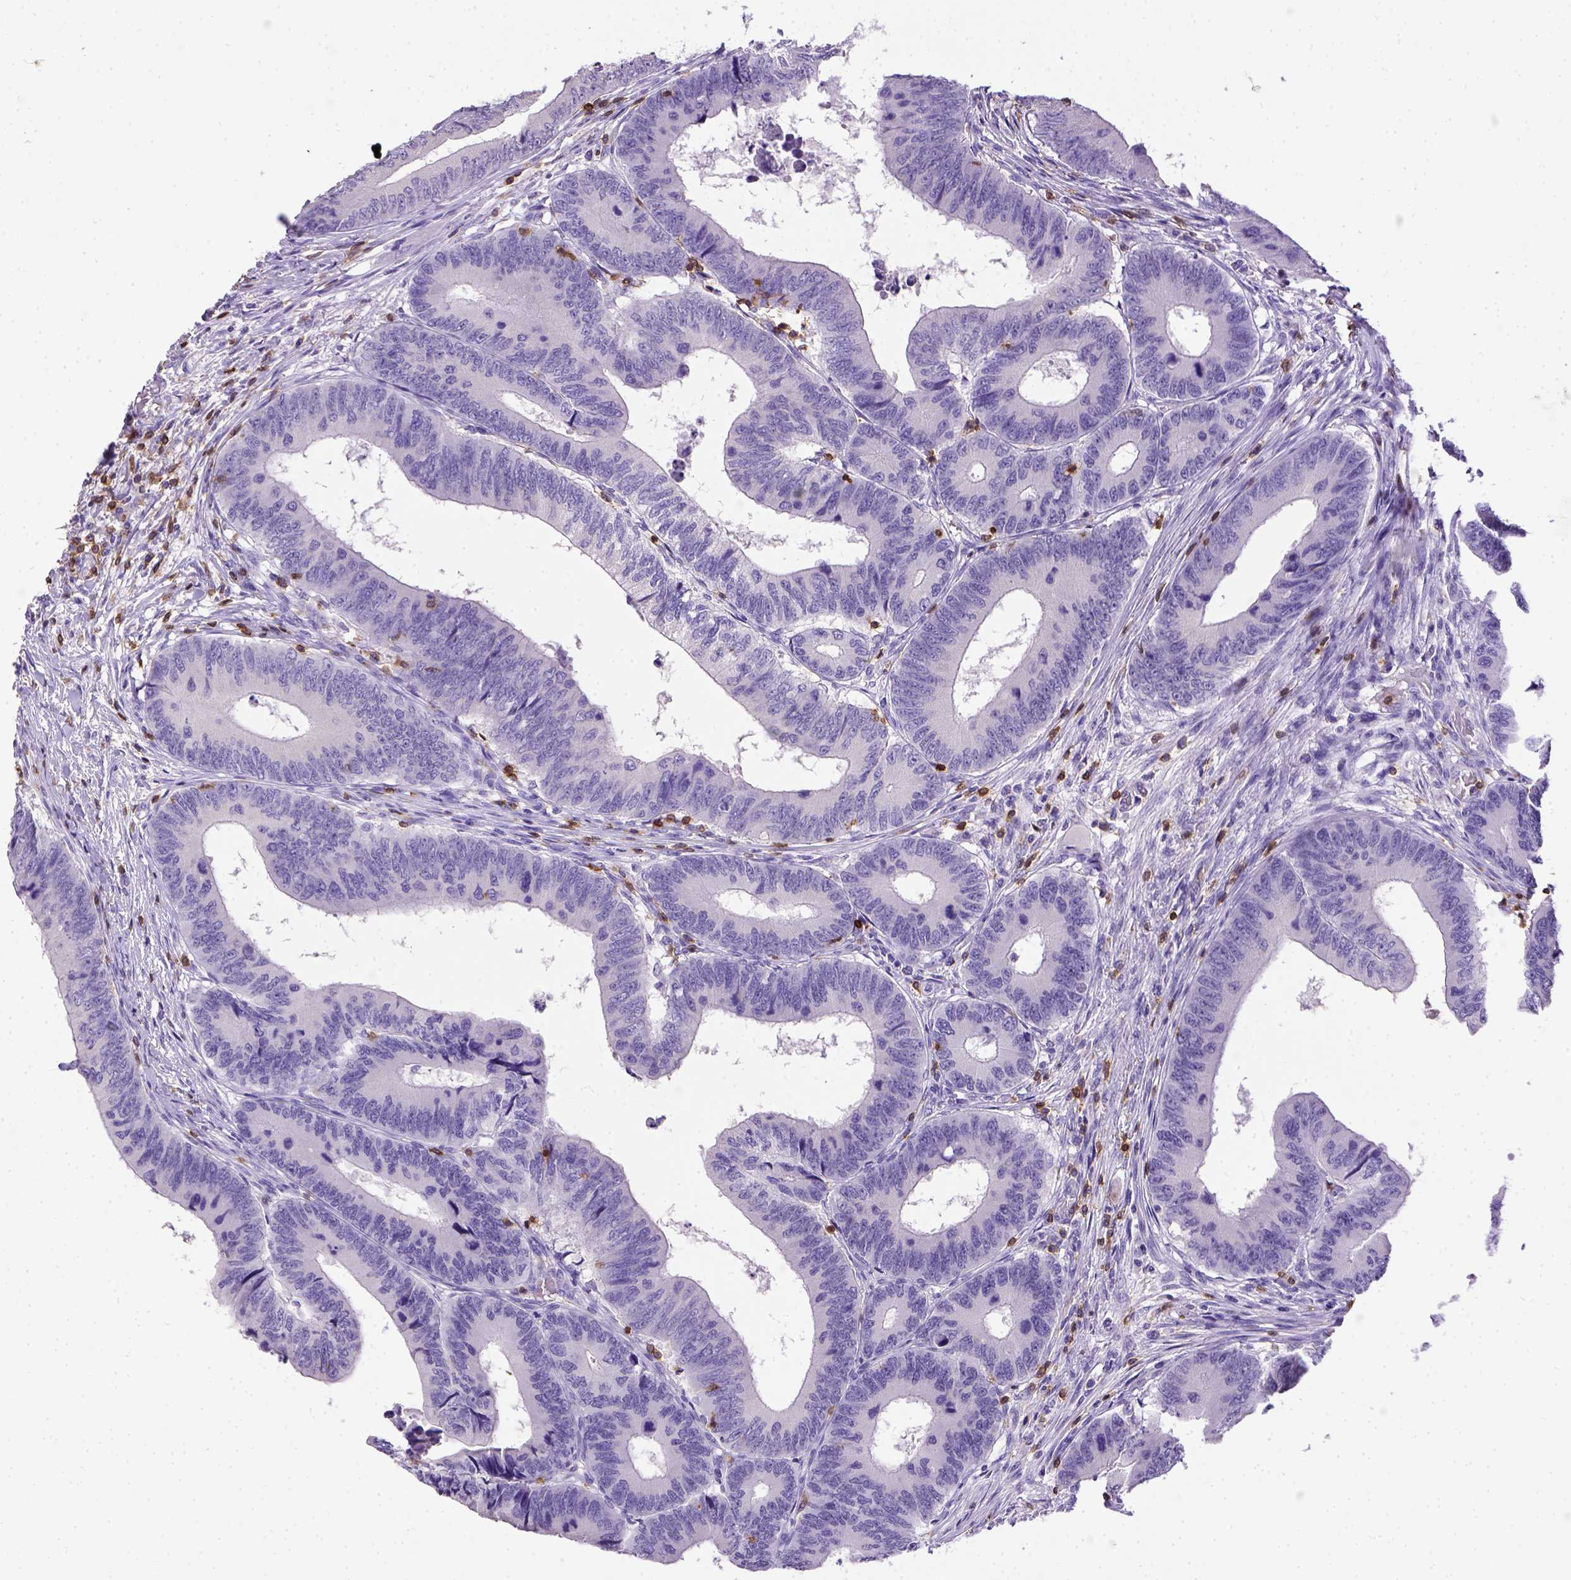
{"staining": {"intensity": "negative", "quantity": "none", "location": "none"}, "tissue": "colorectal cancer", "cell_type": "Tumor cells", "image_type": "cancer", "snomed": [{"axis": "morphology", "description": "Adenocarcinoma, NOS"}, {"axis": "topography", "description": "Colon"}], "caption": "IHC histopathology image of human adenocarcinoma (colorectal) stained for a protein (brown), which exhibits no positivity in tumor cells. Nuclei are stained in blue.", "gene": "CD3E", "patient": {"sex": "male", "age": 53}}